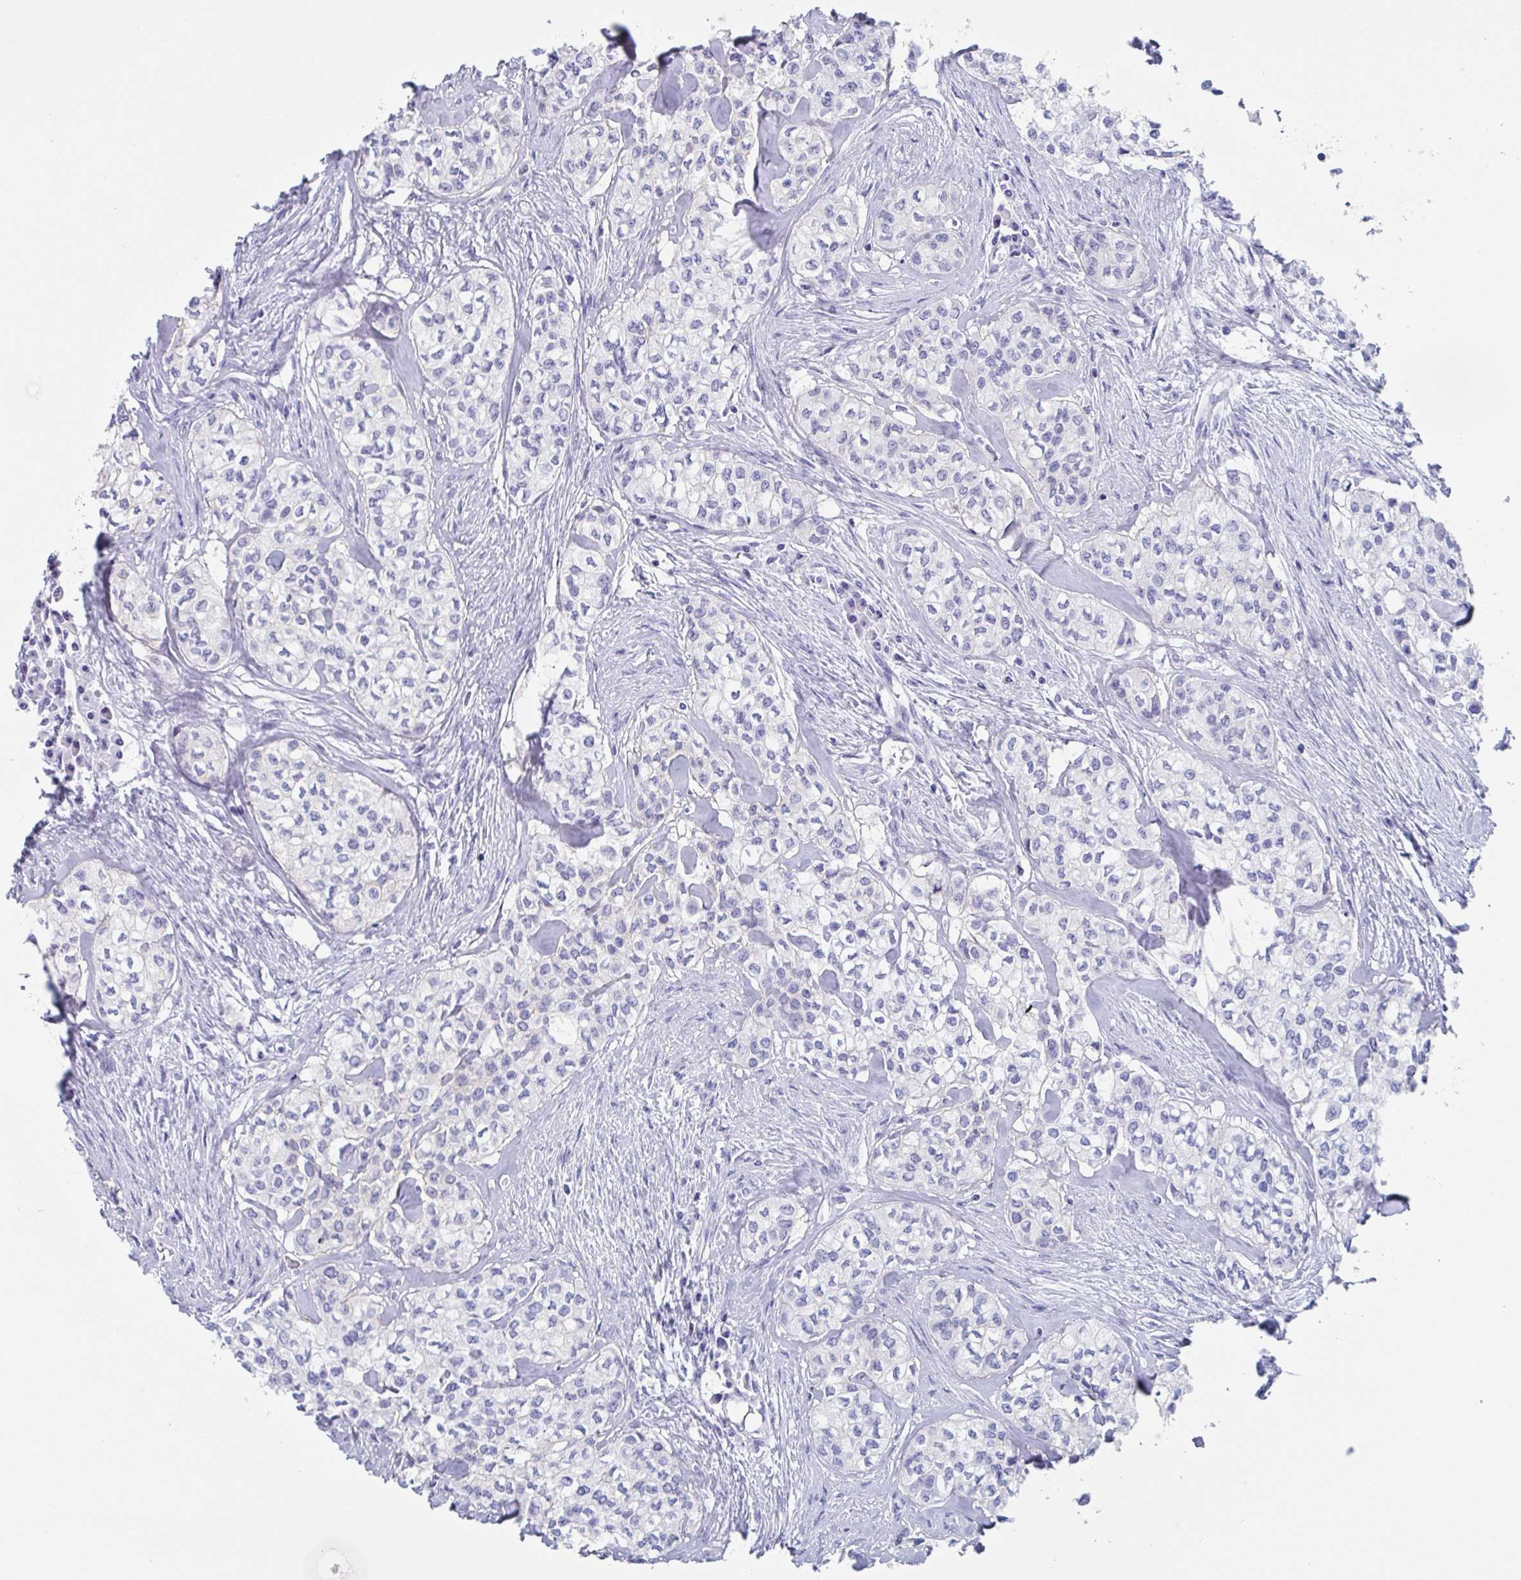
{"staining": {"intensity": "negative", "quantity": "none", "location": "none"}, "tissue": "head and neck cancer", "cell_type": "Tumor cells", "image_type": "cancer", "snomed": [{"axis": "morphology", "description": "Adenocarcinoma, NOS"}, {"axis": "topography", "description": "Head-Neck"}], "caption": "The image shows no staining of tumor cells in head and neck cancer (adenocarcinoma).", "gene": "ZPBP", "patient": {"sex": "male", "age": 81}}